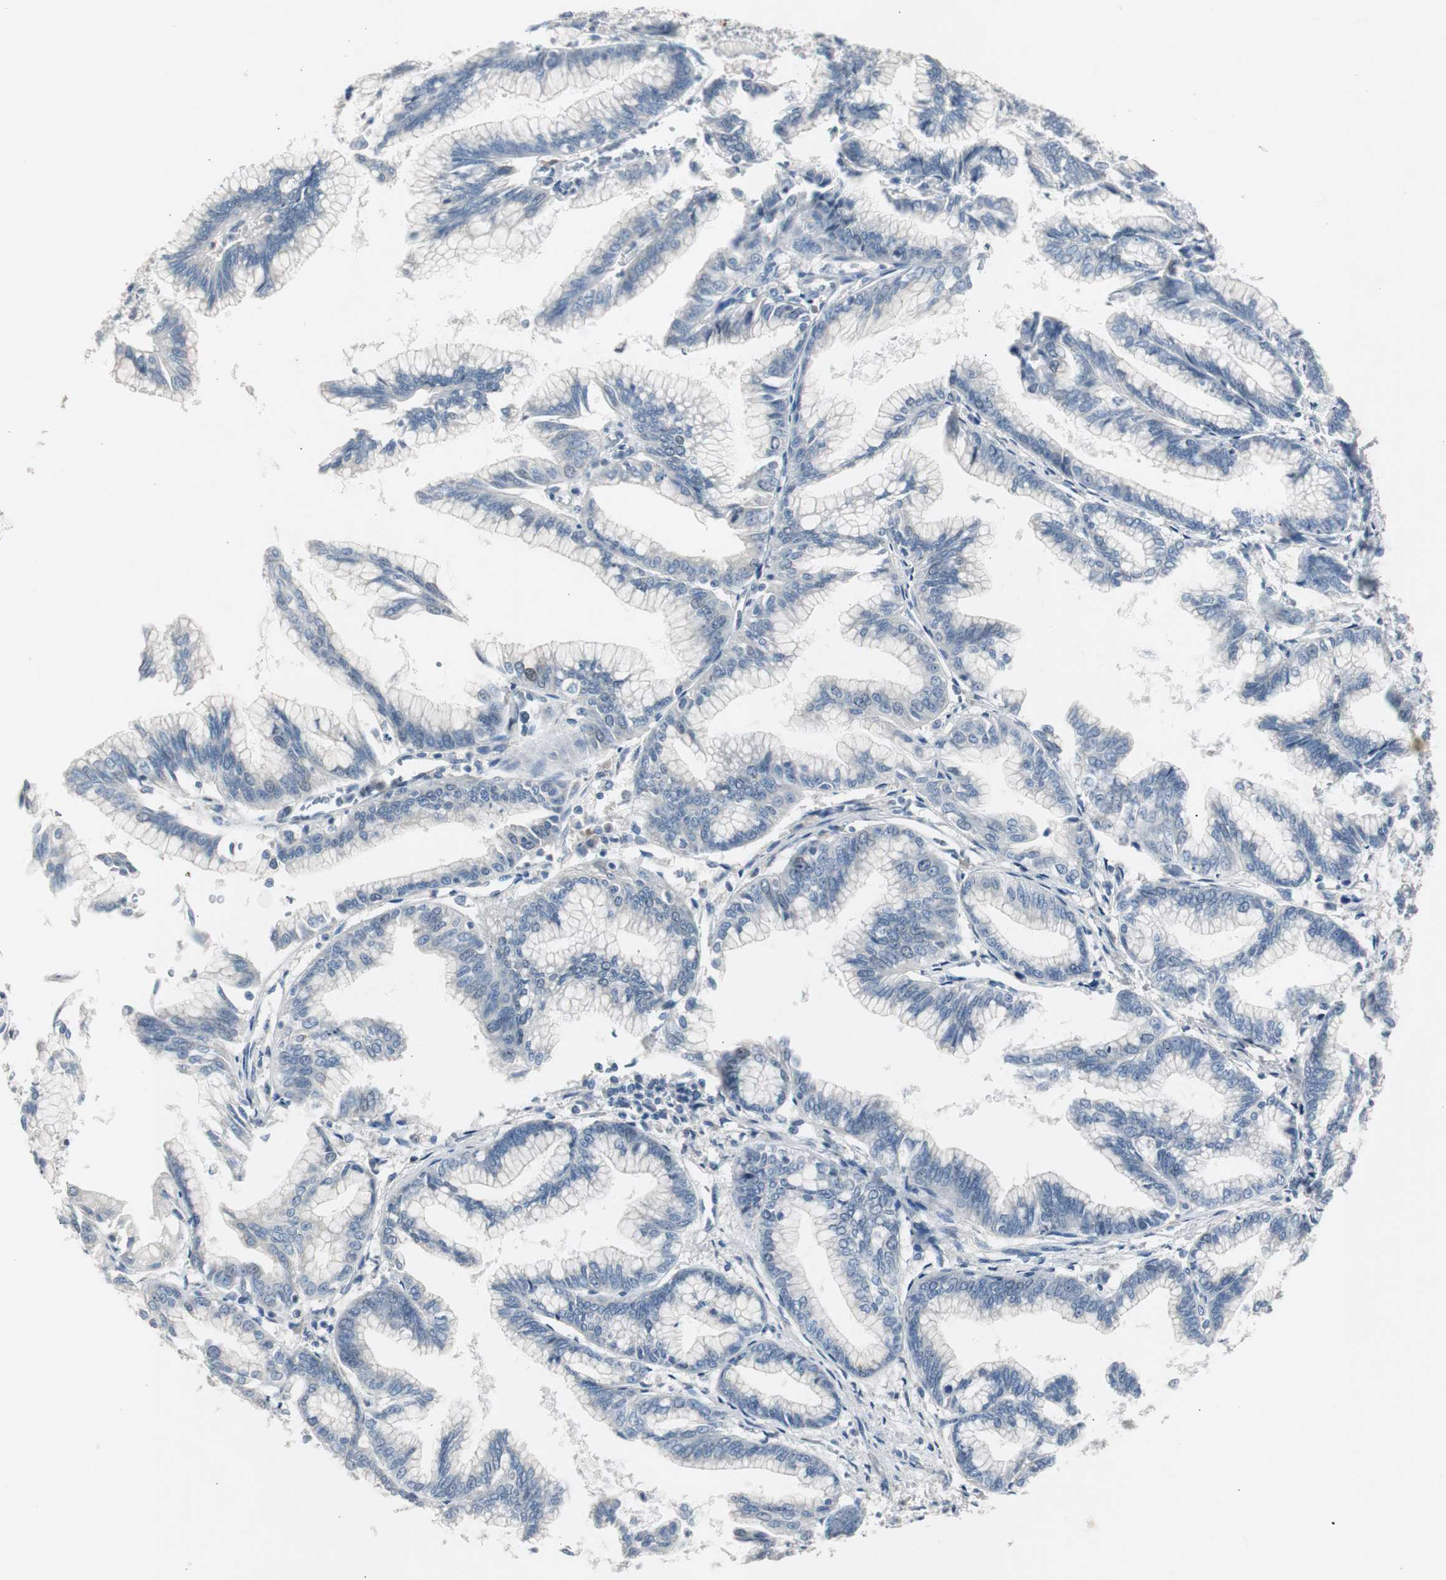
{"staining": {"intensity": "negative", "quantity": "none", "location": "none"}, "tissue": "pancreatic cancer", "cell_type": "Tumor cells", "image_type": "cancer", "snomed": [{"axis": "morphology", "description": "Adenocarcinoma, NOS"}, {"axis": "topography", "description": "Pancreas"}], "caption": "This is a micrograph of immunohistochemistry (IHC) staining of adenocarcinoma (pancreatic), which shows no expression in tumor cells.", "gene": "TK1", "patient": {"sex": "female", "age": 64}}